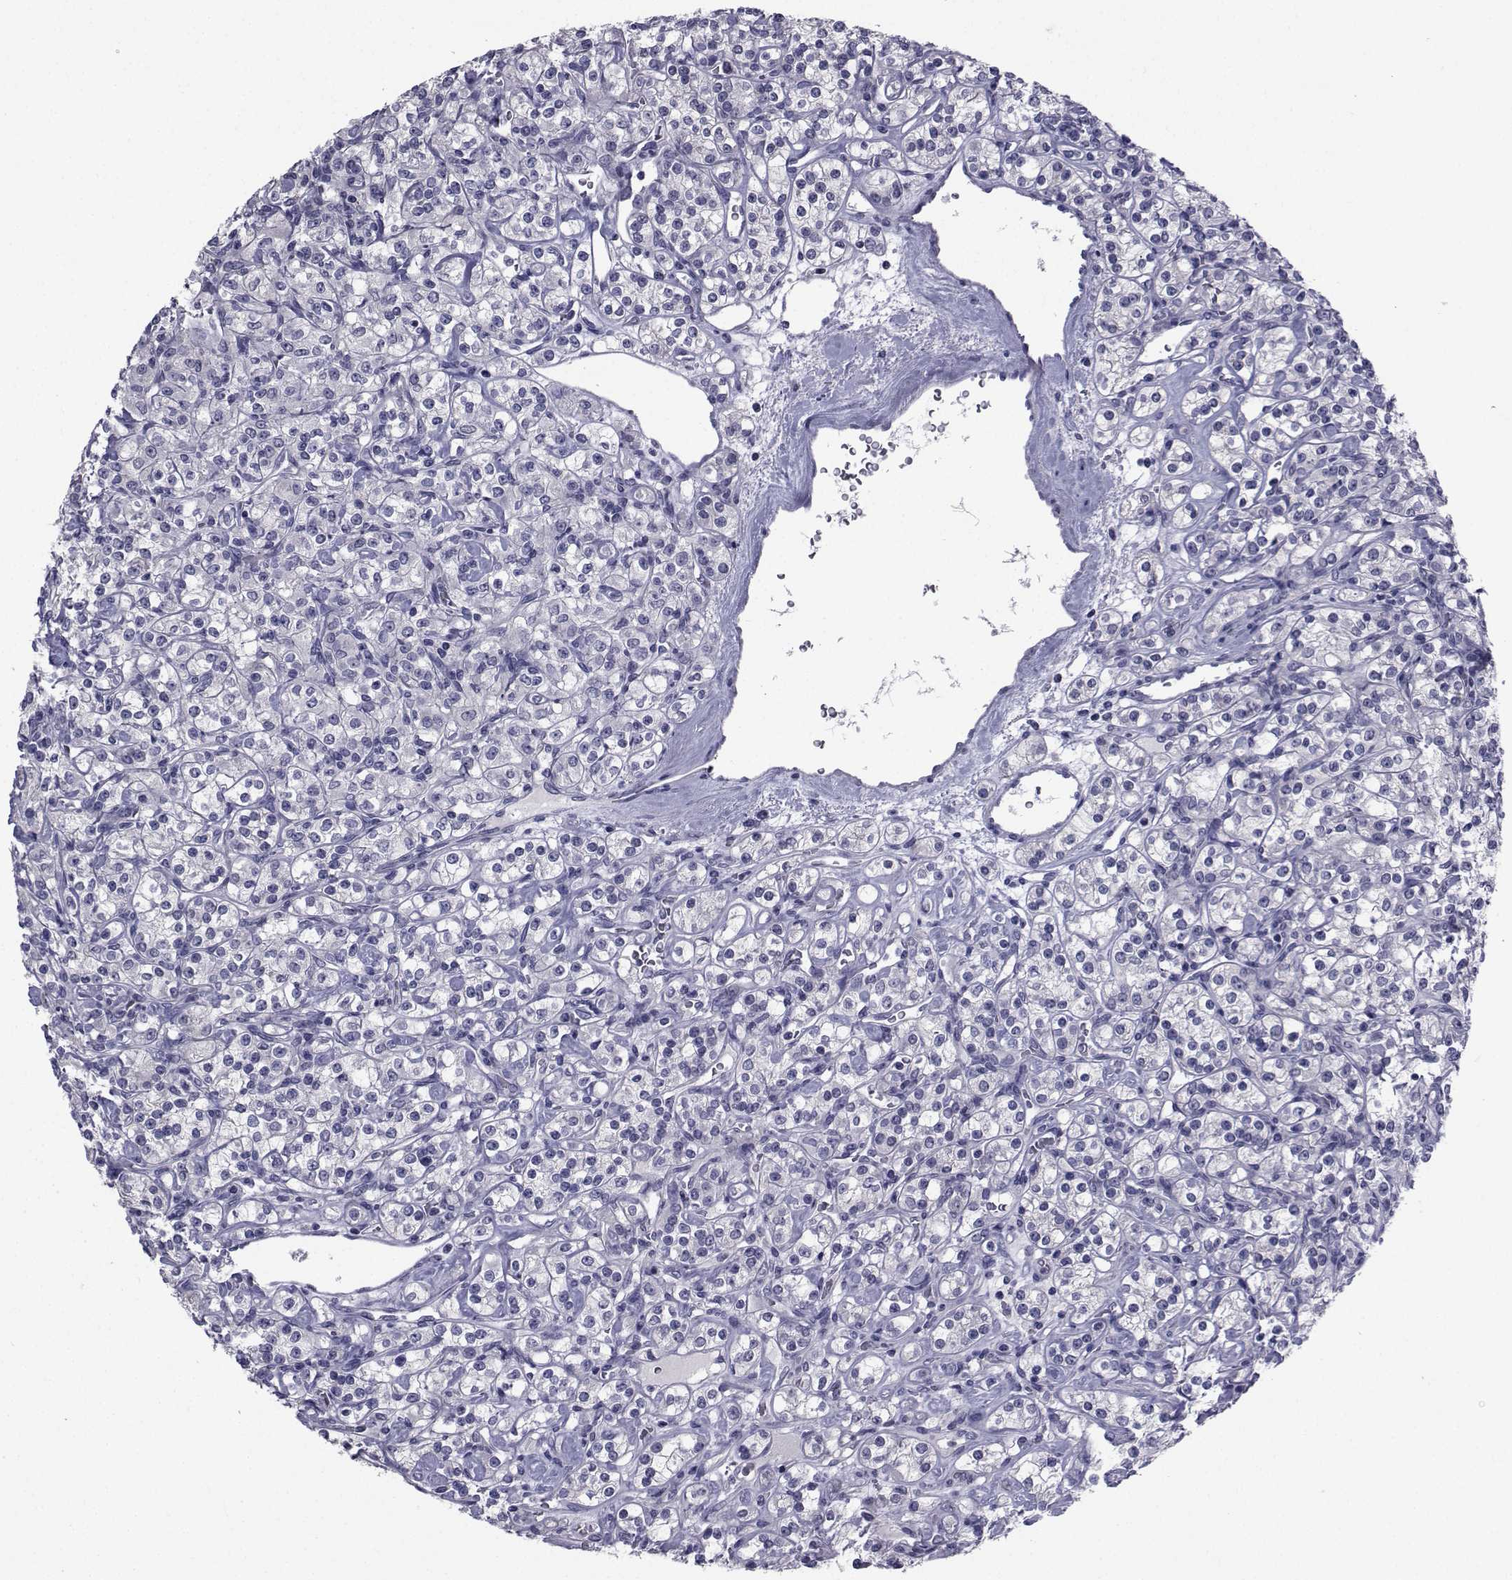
{"staining": {"intensity": "negative", "quantity": "none", "location": "none"}, "tissue": "renal cancer", "cell_type": "Tumor cells", "image_type": "cancer", "snomed": [{"axis": "morphology", "description": "Adenocarcinoma, NOS"}, {"axis": "topography", "description": "Kidney"}], "caption": "High magnification brightfield microscopy of renal cancer (adenocarcinoma) stained with DAB (3,3'-diaminobenzidine) (brown) and counterstained with hematoxylin (blue): tumor cells show no significant positivity.", "gene": "CHRNA1", "patient": {"sex": "male", "age": 77}}